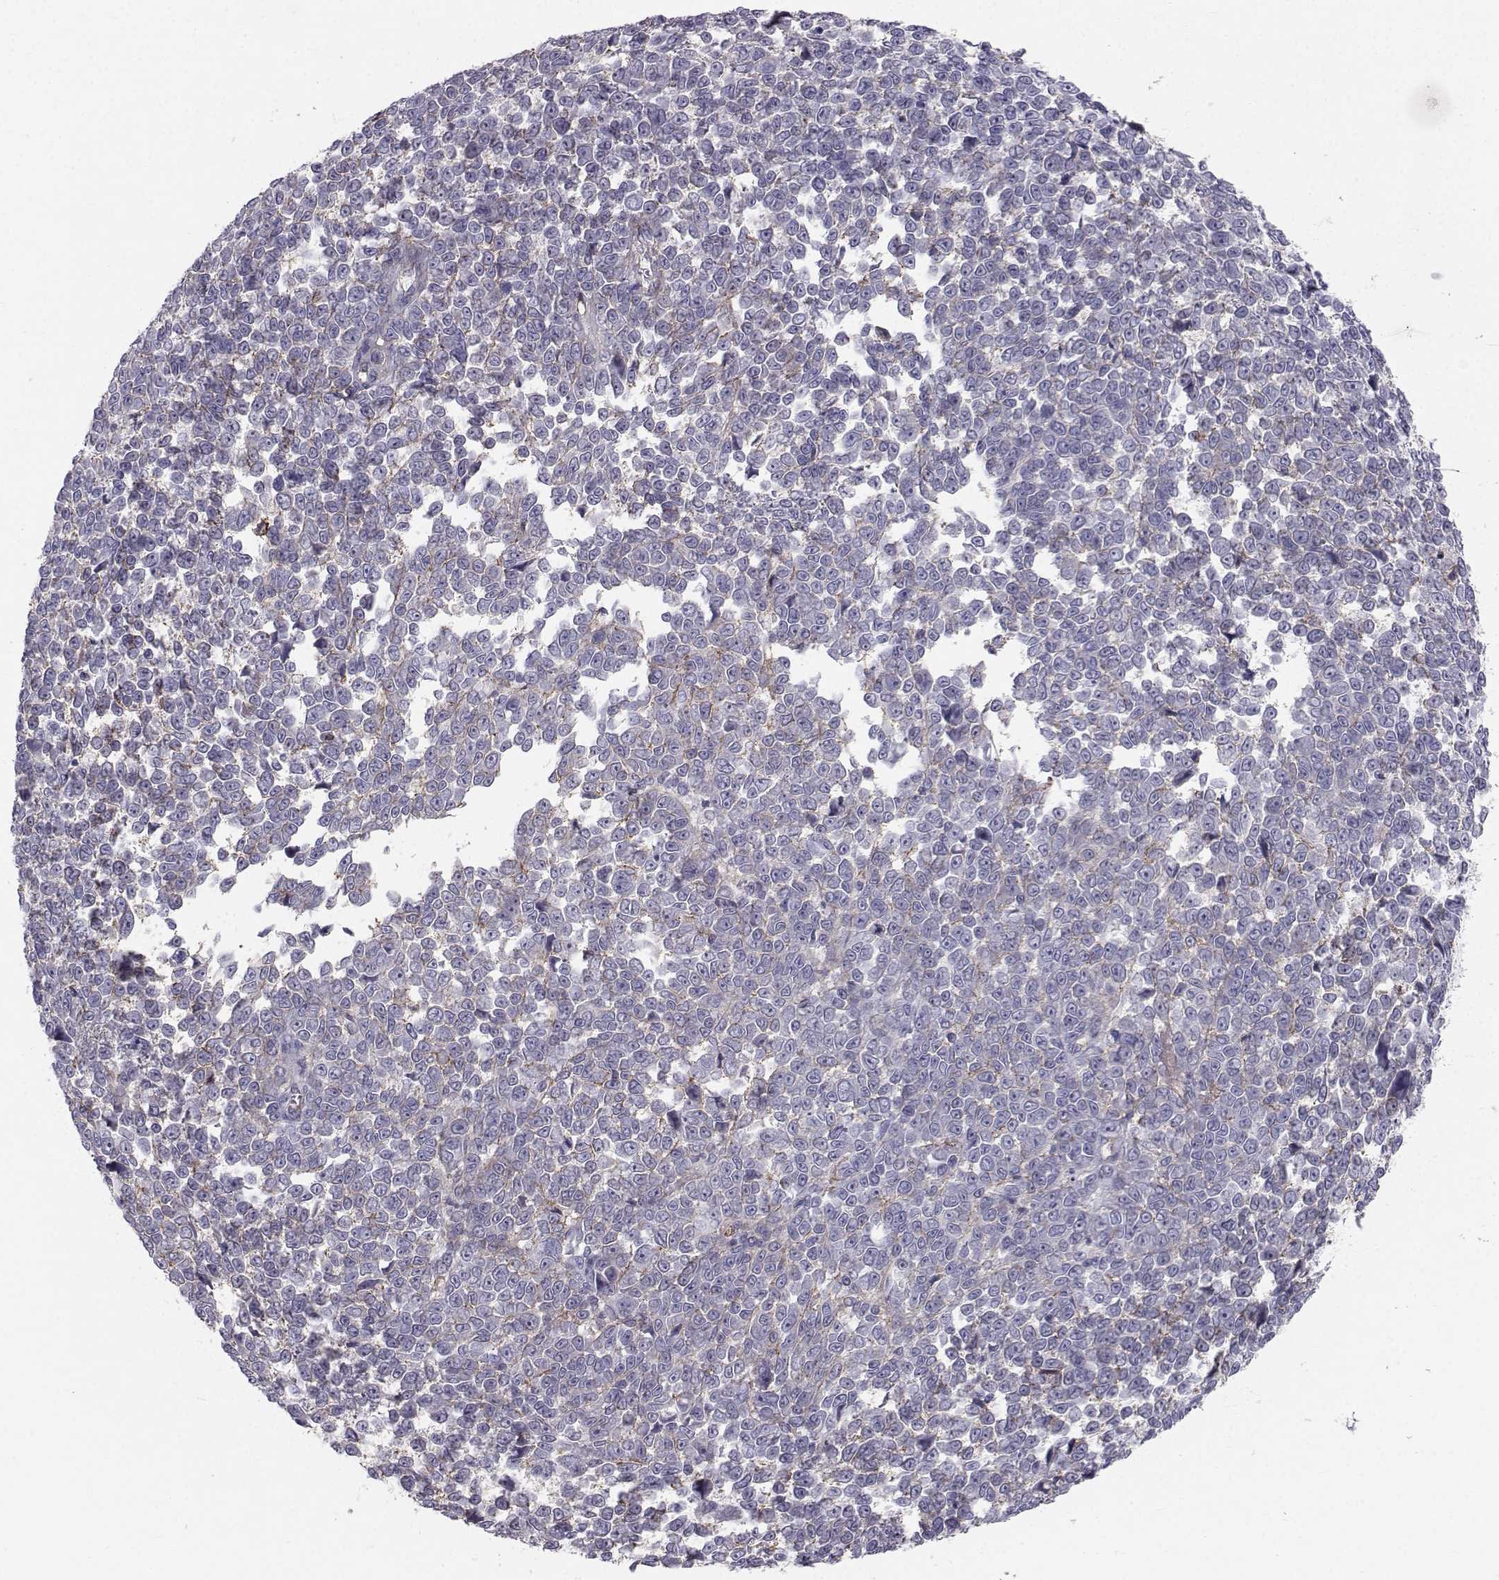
{"staining": {"intensity": "negative", "quantity": "none", "location": "none"}, "tissue": "melanoma", "cell_type": "Tumor cells", "image_type": "cancer", "snomed": [{"axis": "morphology", "description": "Malignant melanoma, NOS"}, {"axis": "topography", "description": "Skin"}], "caption": "IHC image of neoplastic tissue: malignant melanoma stained with DAB (3,3'-diaminobenzidine) demonstrates no significant protein positivity in tumor cells. (DAB immunohistochemistry (IHC) visualized using brightfield microscopy, high magnification).", "gene": "SPDYE4", "patient": {"sex": "female", "age": 95}}